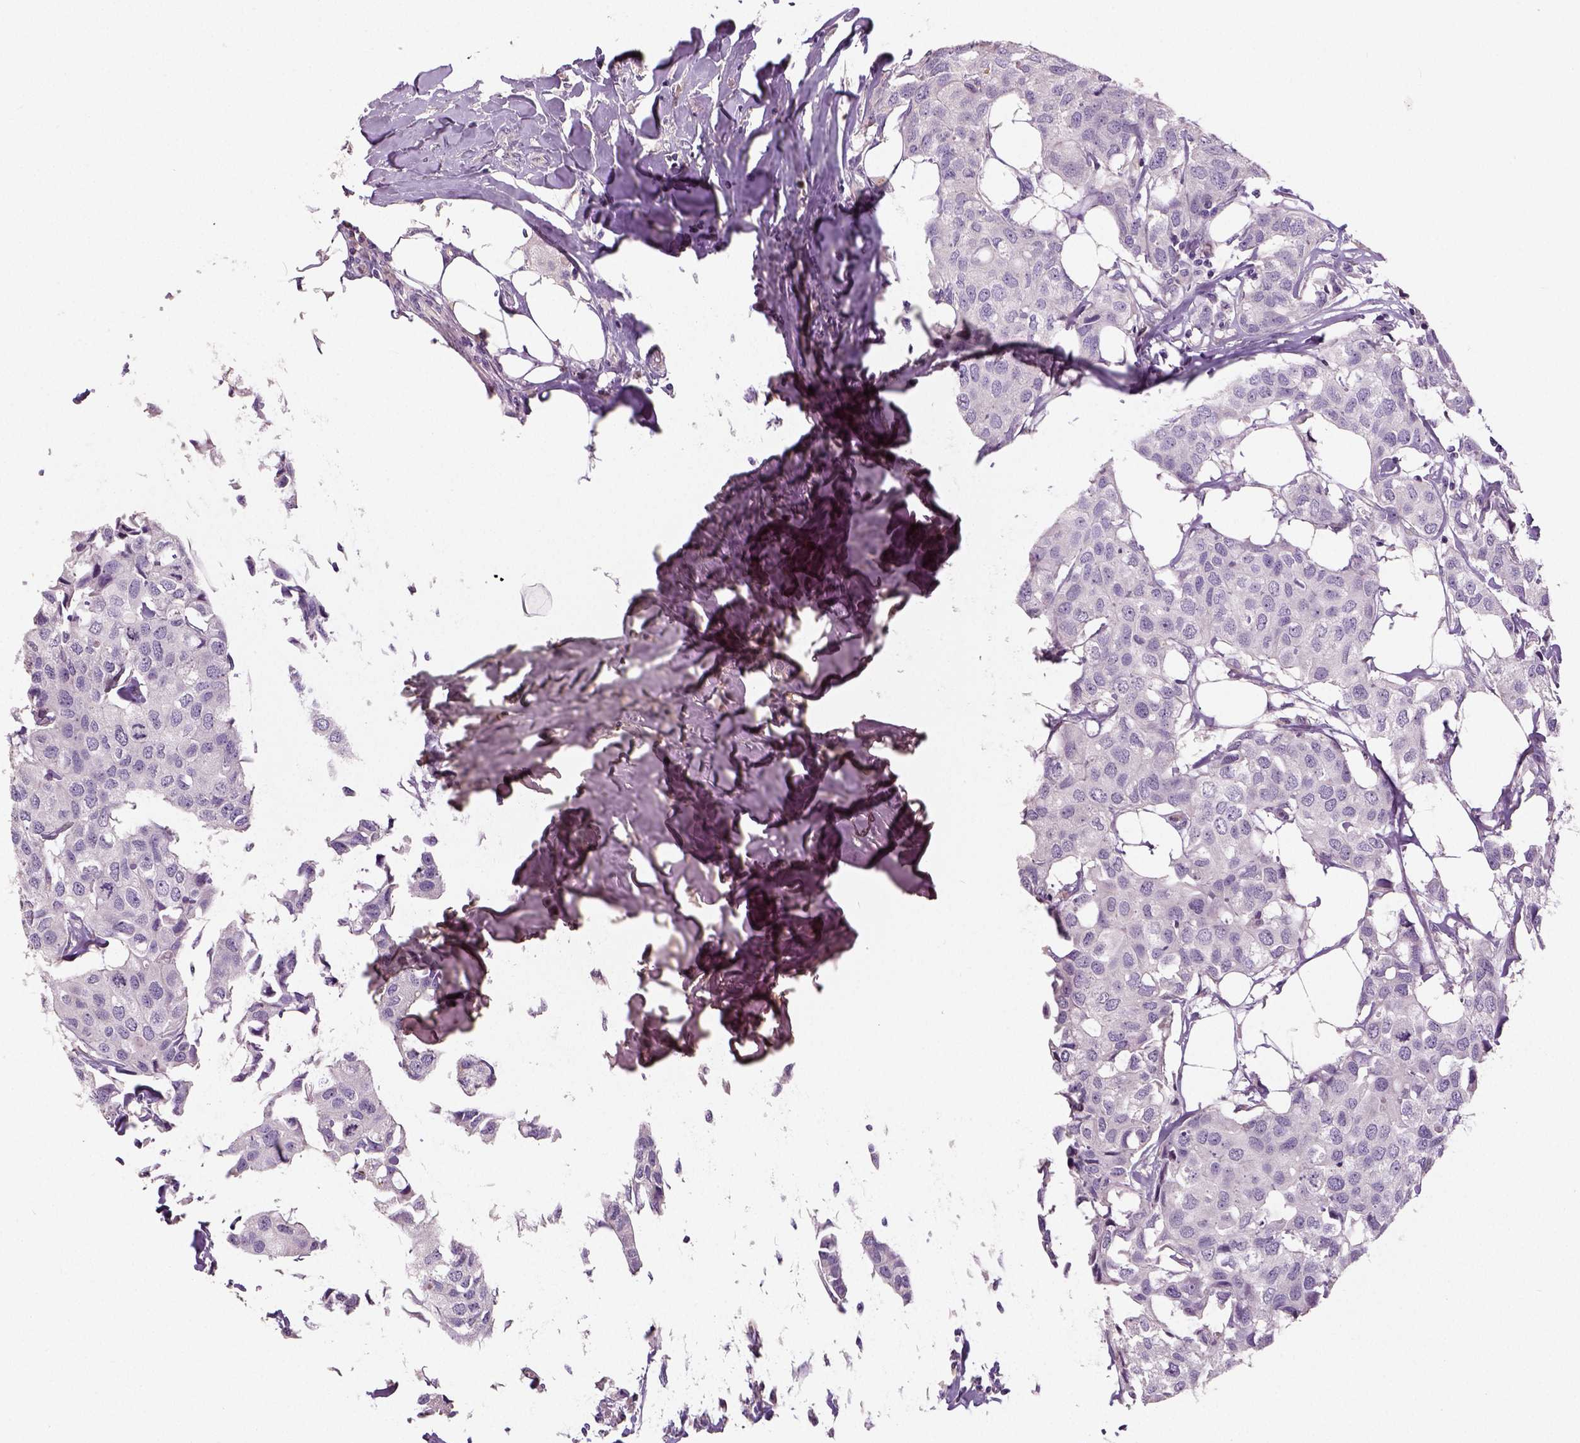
{"staining": {"intensity": "negative", "quantity": "none", "location": "none"}, "tissue": "breast cancer", "cell_type": "Tumor cells", "image_type": "cancer", "snomed": [{"axis": "morphology", "description": "Duct carcinoma"}, {"axis": "topography", "description": "Breast"}], "caption": "There is no significant positivity in tumor cells of breast cancer (invasive ductal carcinoma).", "gene": "NECAB1", "patient": {"sex": "female", "age": 80}}